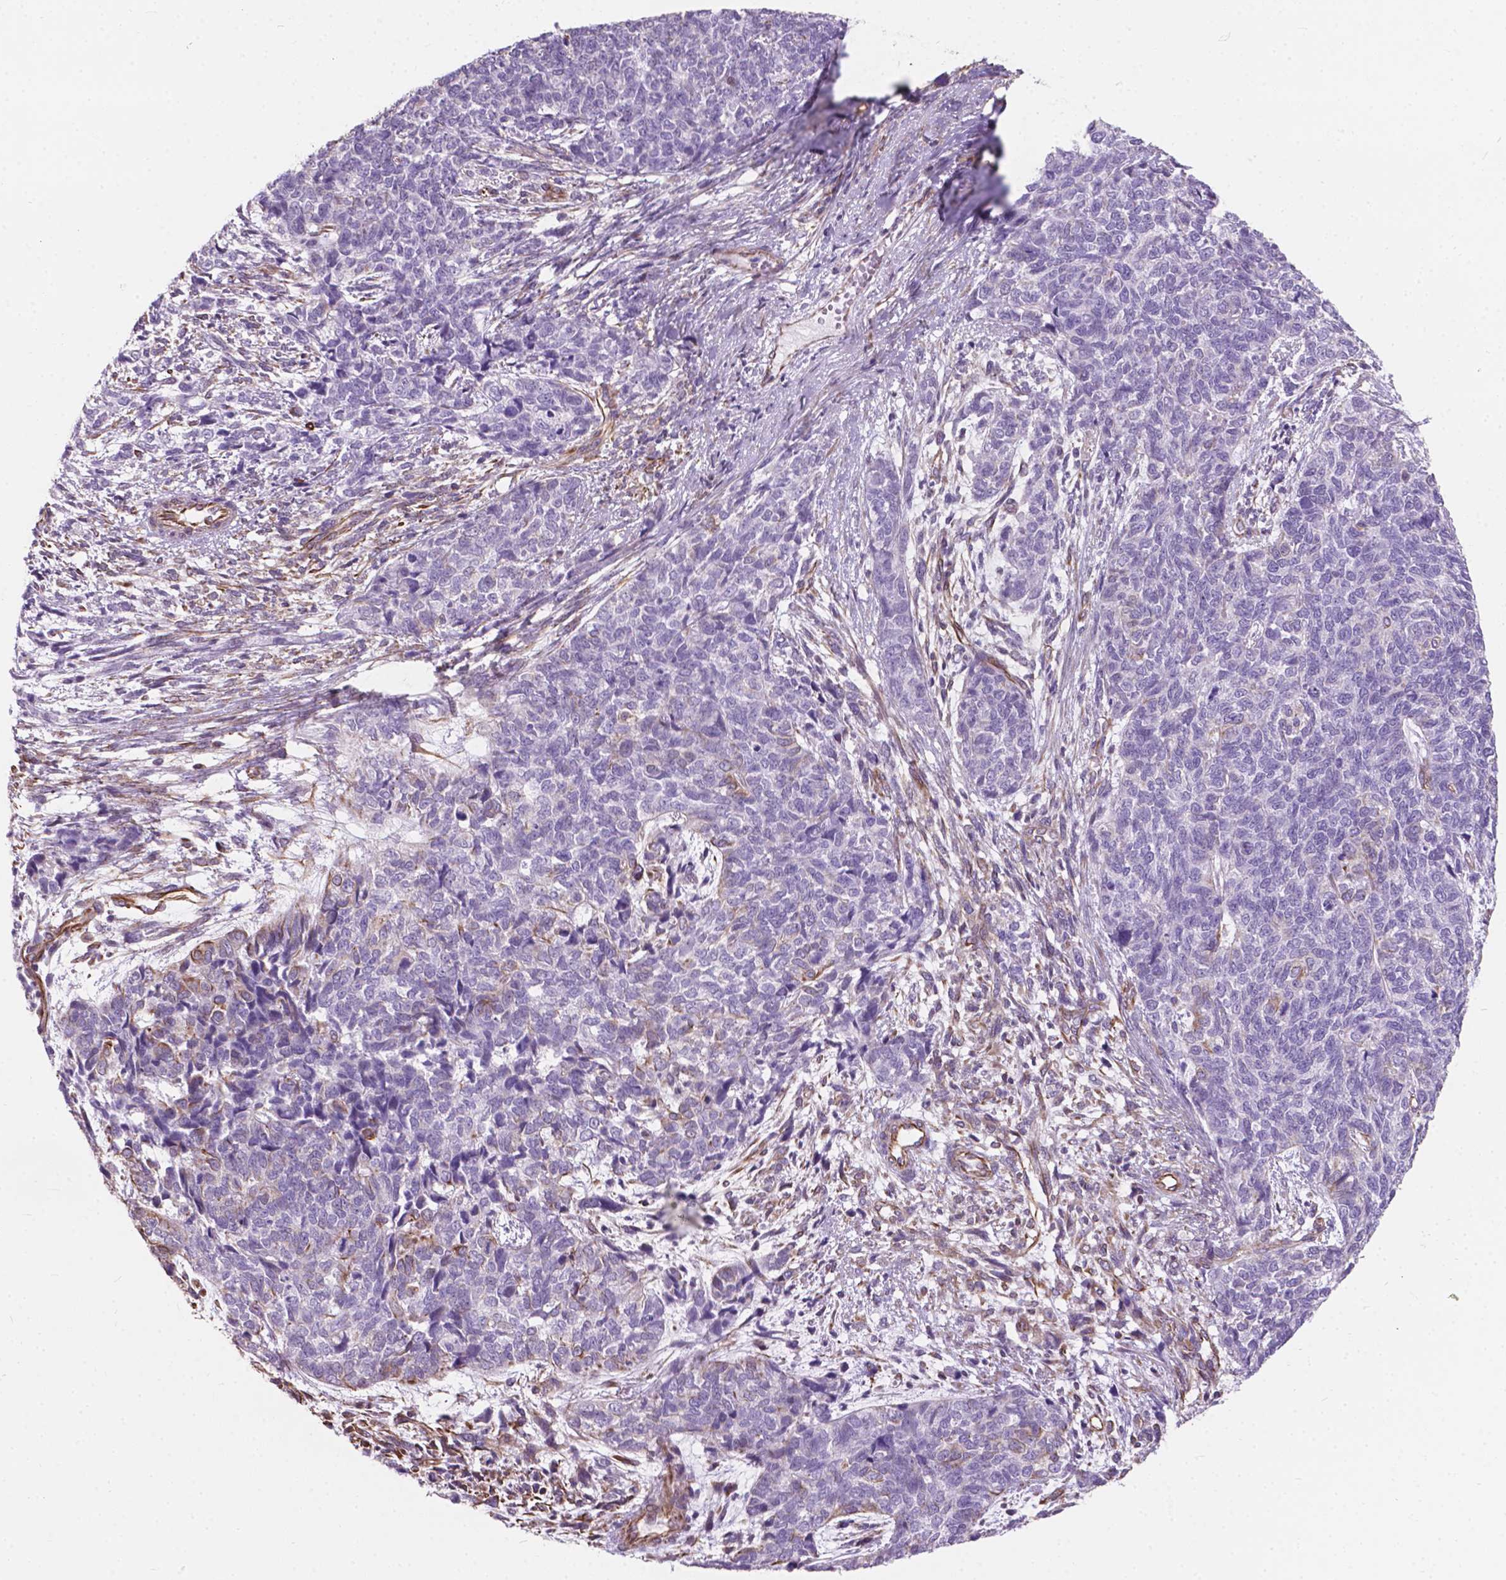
{"staining": {"intensity": "negative", "quantity": "none", "location": "none"}, "tissue": "cervical cancer", "cell_type": "Tumor cells", "image_type": "cancer", "snomed": [{"axis": "morphology", "description": "Squamous cell carcinoma, NOS"}, {"axis": "topography", "description": "Cervix"}], "caption": "Immunohistochemistry of human cervical cancer exhibits no positivity in tumor cells.", "gene": "AMOT", "patient": {"sex": "female", "age": 63}}